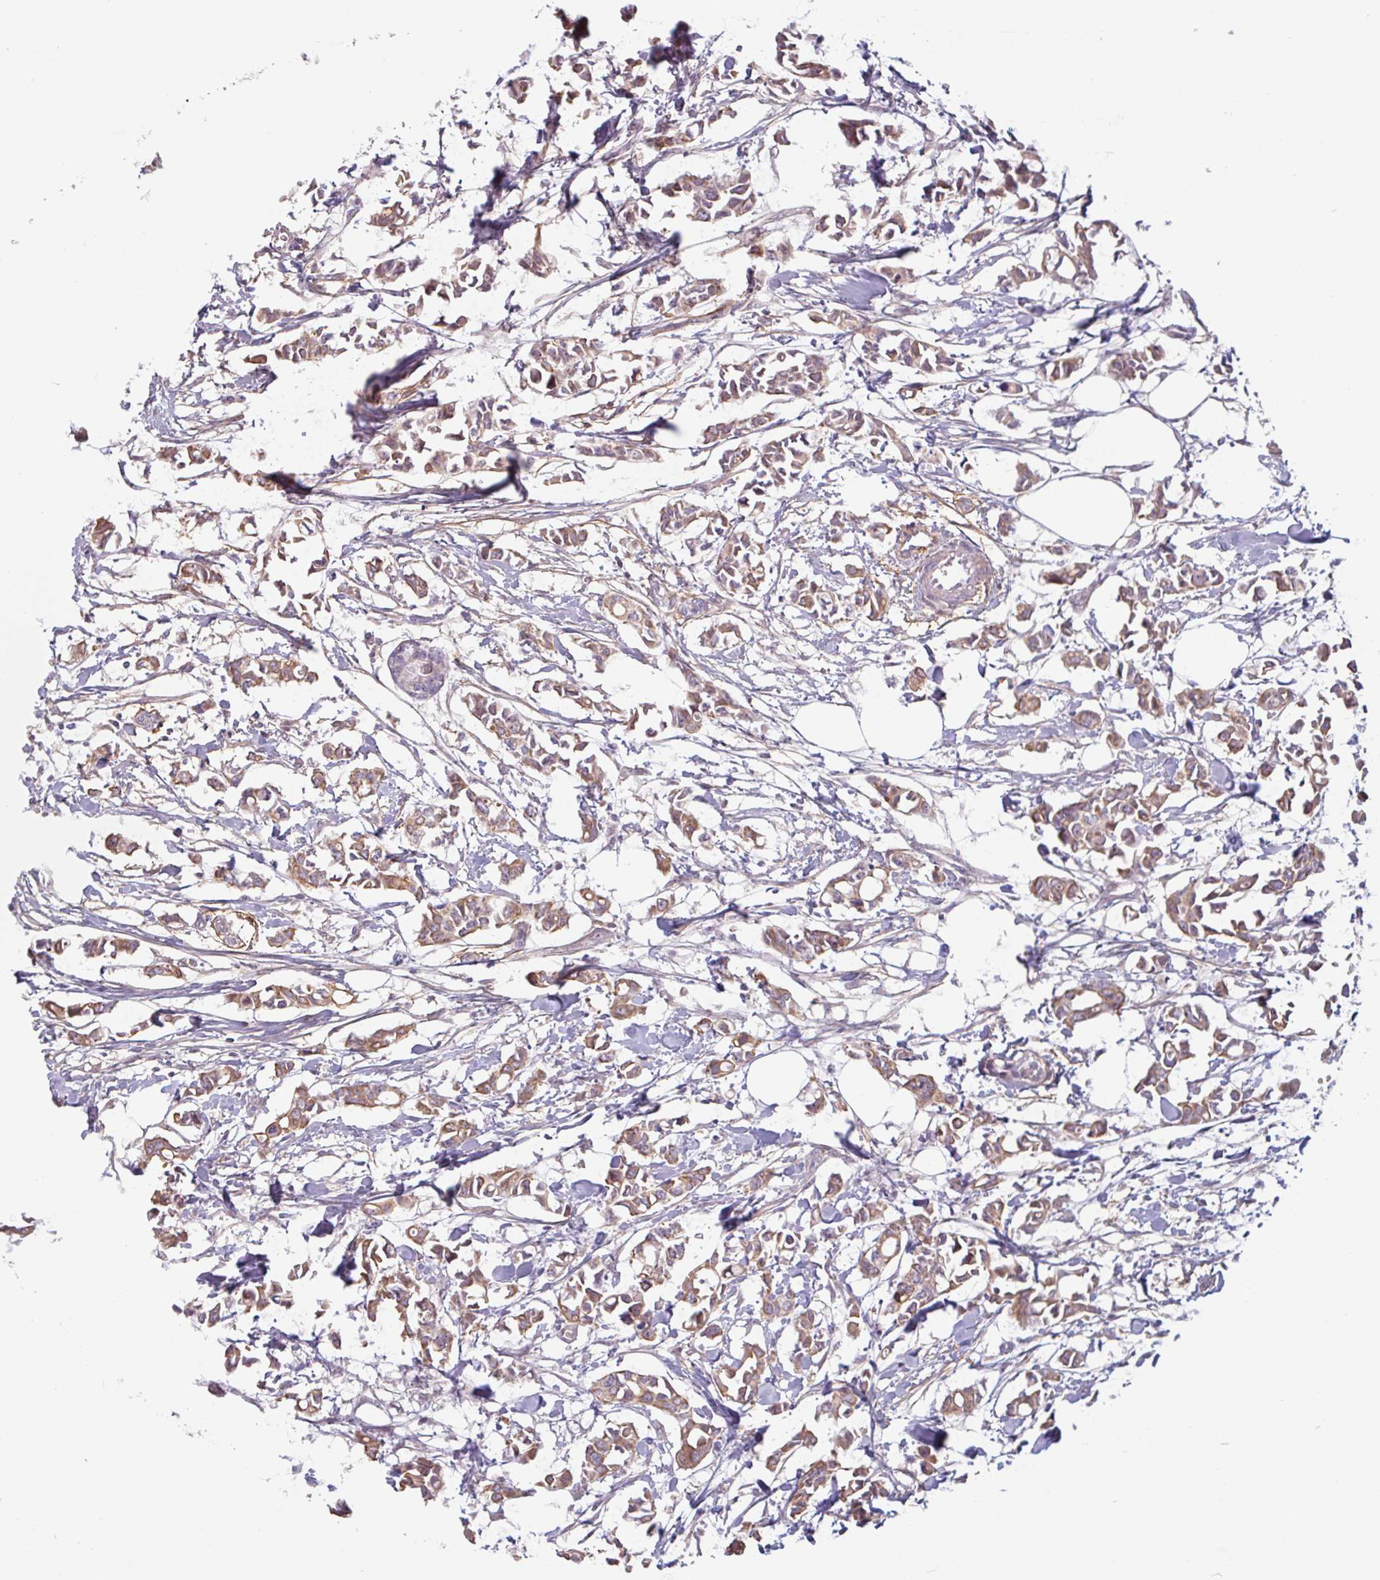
{"staining": {"intensity": "moderate", "quantity": ">75%", "location": "cytoplasmic/membranous"}, "tissue": "breast cancer", "cell_type": "Tumor cells", "image_type": "cancer", "snomed": [{"axis": "morphology", "description": "Duct carcinoma"}, {"axis": "topography", "description": "Breast"}], "caption": "Immunohistochemical staining of infiltrating ductal carcinoma (breast) demonstrates medium levels of moderate cytoplasmic/membranous staining in about >75% of tumor cells.", "gene": "TMEM119", "patient": {"sex": "female", "age": 41}}